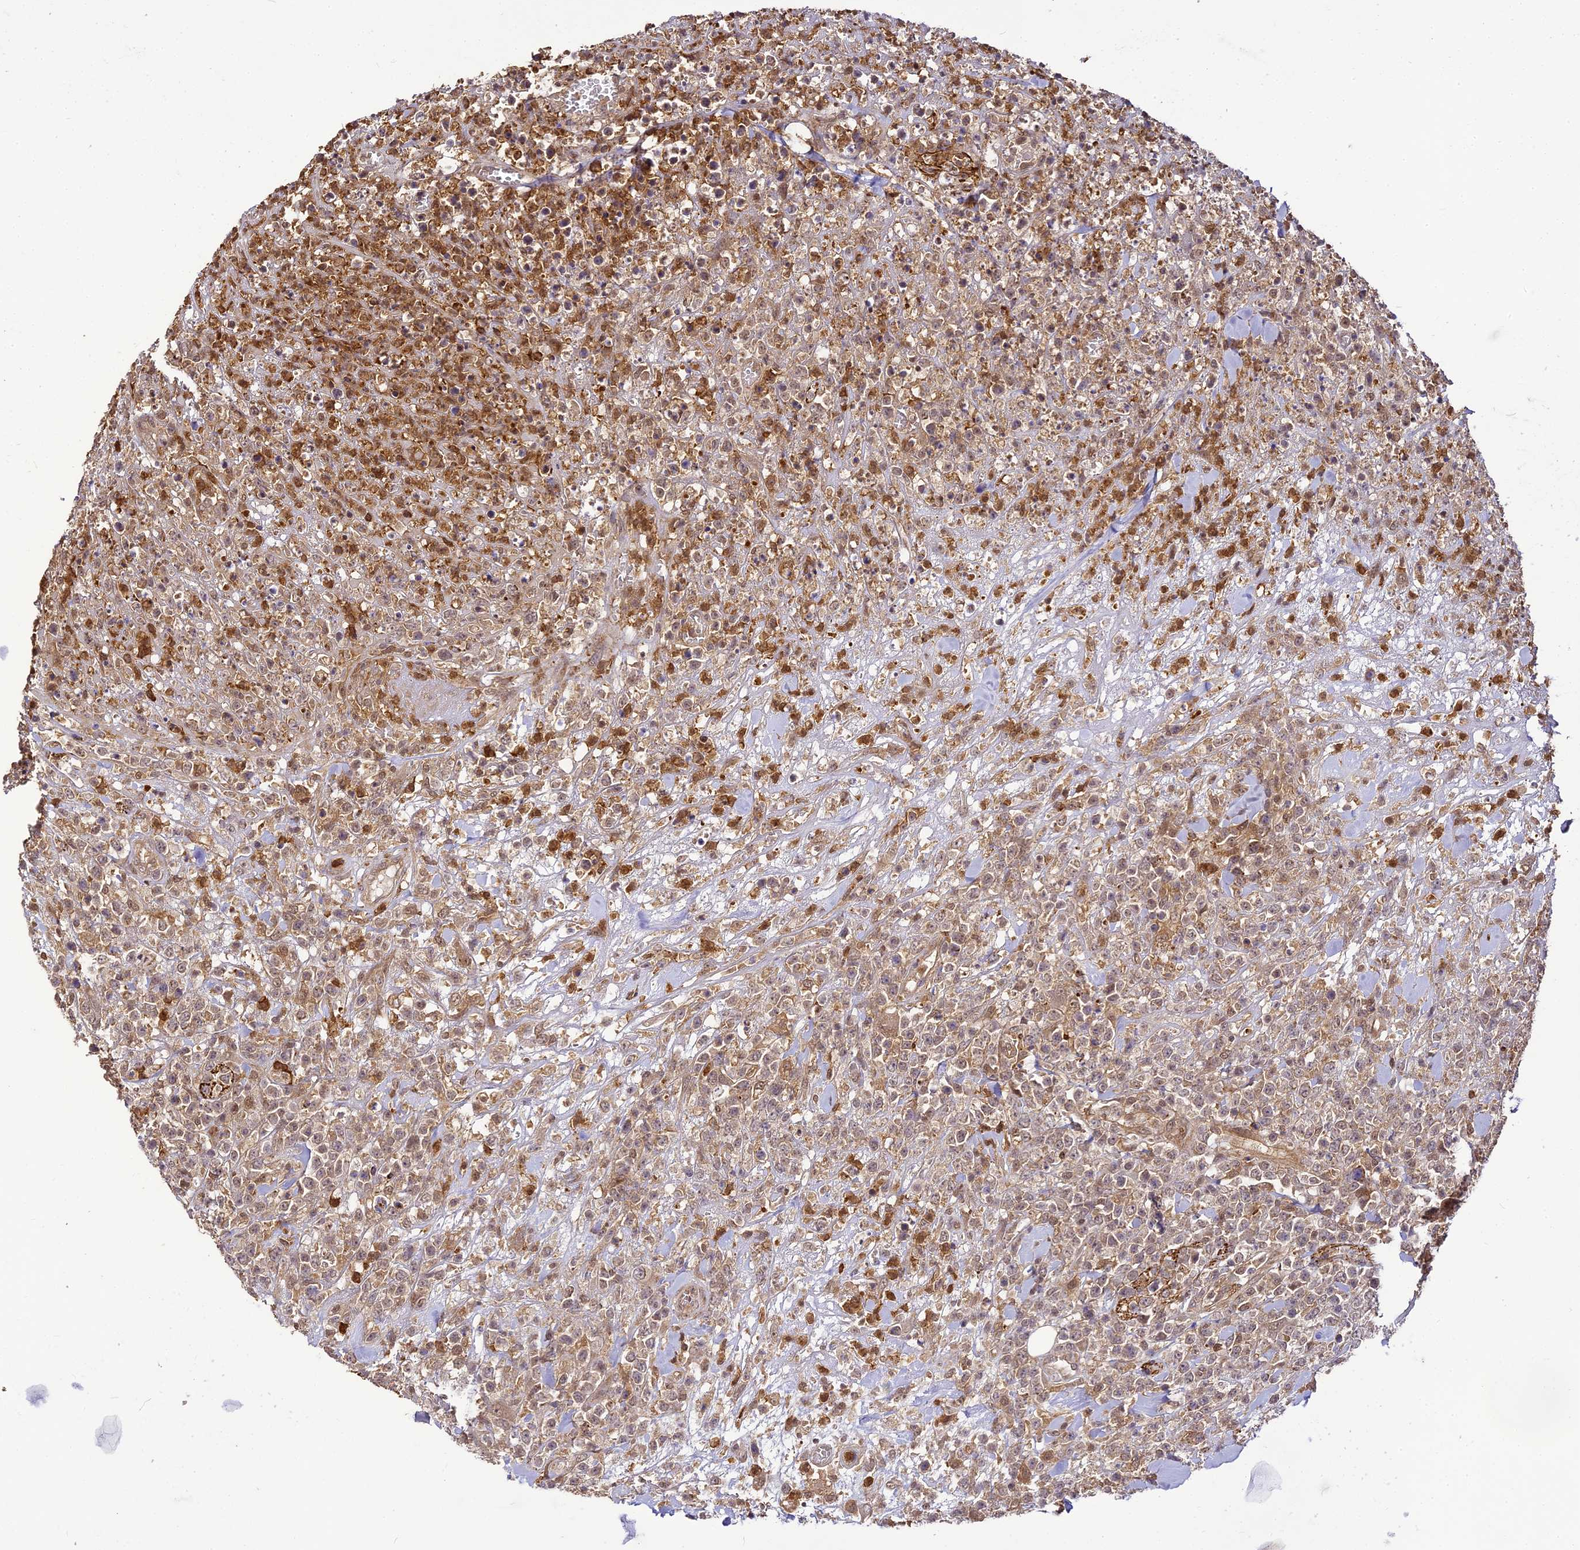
{"staining": {"intensity": "weak", "quantity": "25%-75%", "location": "cytoplasmic/membranous"}, "tissue": "lymphoma", "cell_type": "Tumor cells", "image_type": "cancer", "snomed": [{"axis": "morphology", "description": "Malignant lymphoma, non-Hodgkin's type, High grade"}, {"axis": "topography", "description": "Colon"}], "caption": "The immunohistochemical stain labels weak cytoplasmic/membranous positivity in tumor cells of malignant lymphoma, non-Hodgkin's type (high-grade) tissue. (DAB (3,3'-diaminobenzidine) IHC, brown staining for protein, blue staining for nuclei).", "gene": "BCDIN3D", "patient": {"sex": "female", "age": 53}}